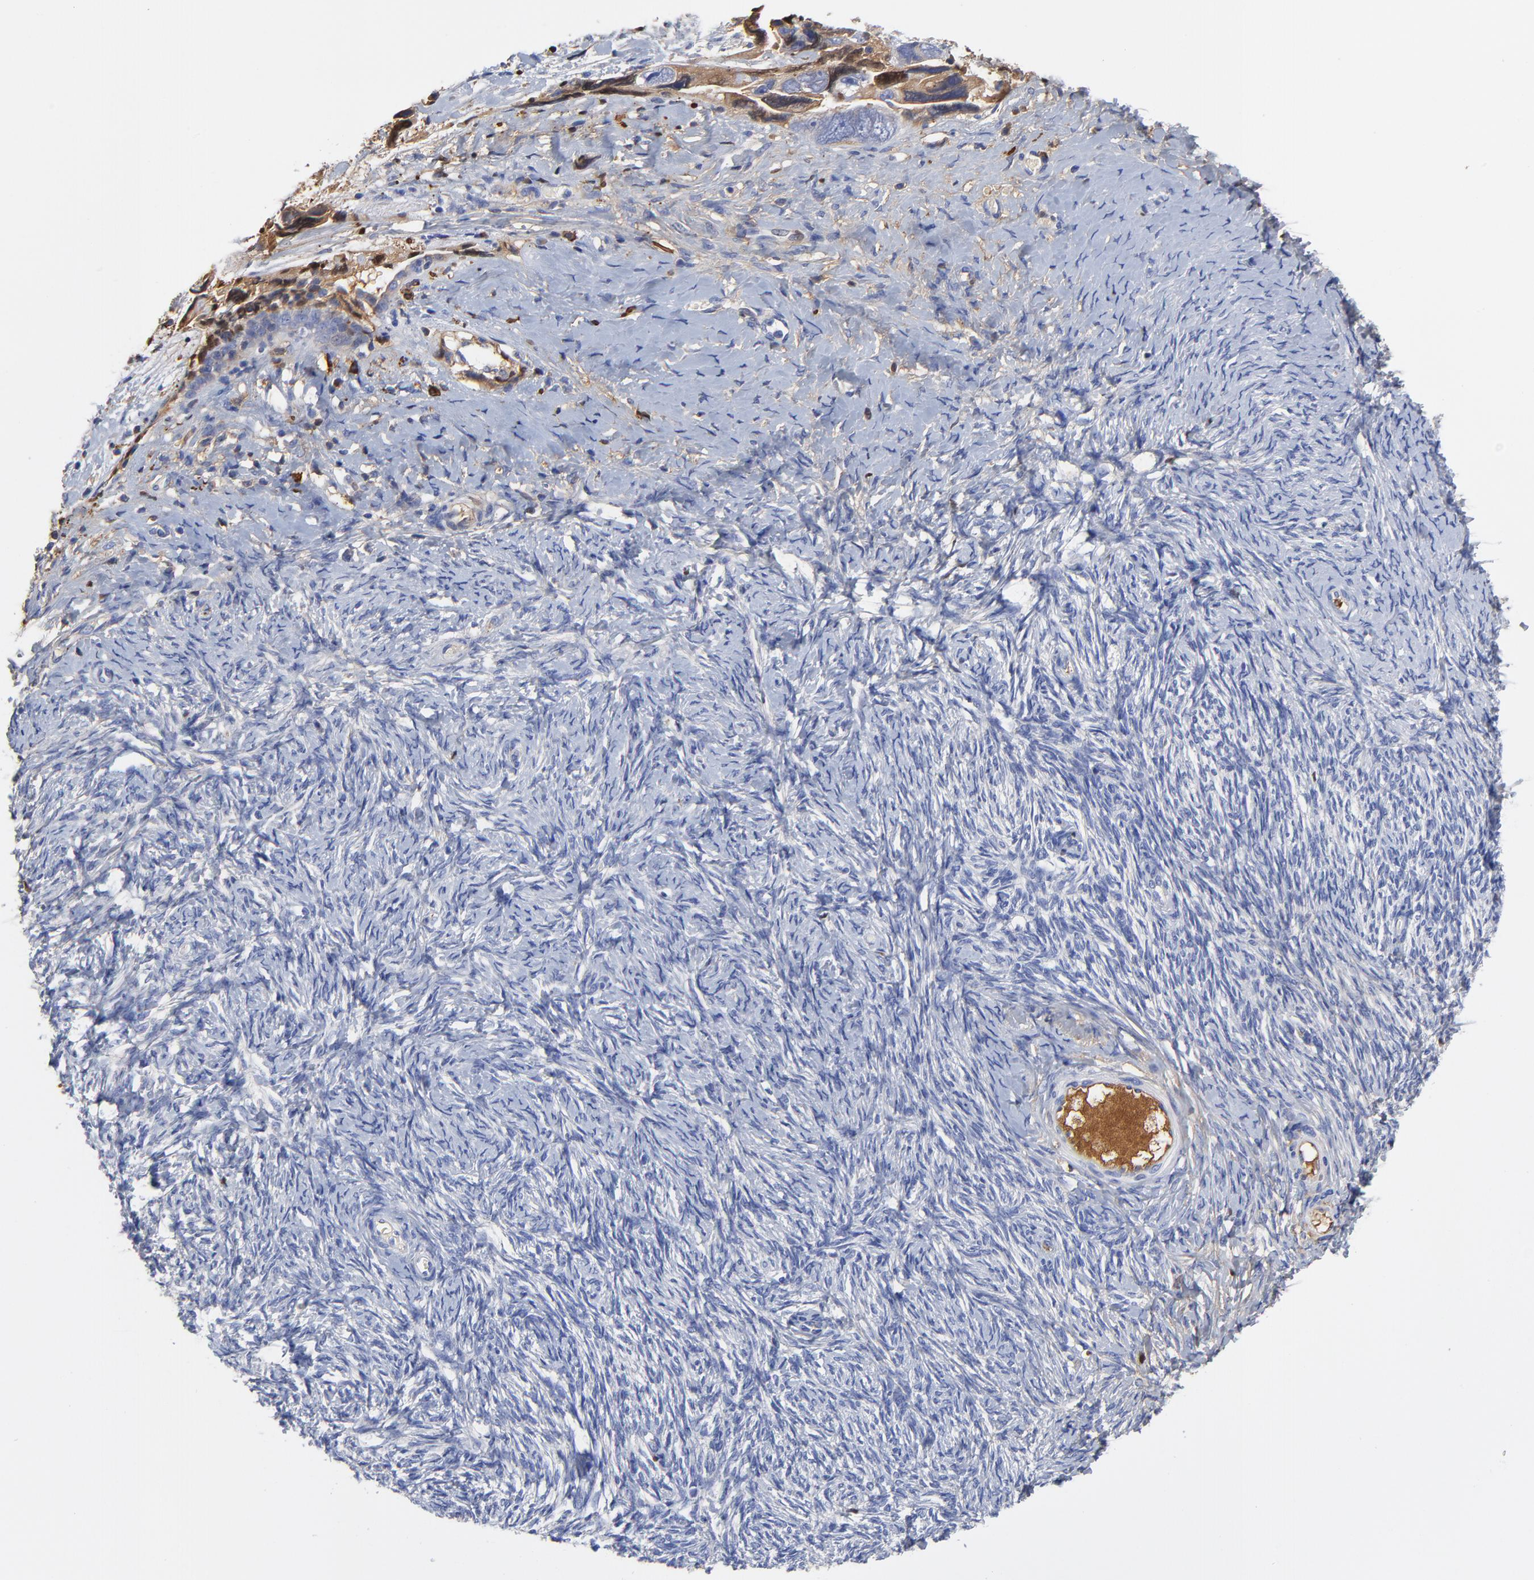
{"staining": {"intensity": "moderate", "quantity": "25%-75%", "location": "cytoplasmic/membranous"}, "tissue": "ovarian cancer", "cell_type": "Tumor cells", "image_type": "cancer", "snomed": [{"axis": "morphology", "description": "Normal tissue, NOS"}, {"axis": "morphology", "description": "Cystadenocarcinoma, serous, NOS"}, {"axis": "topography", "description": "Ovary"}], "caption": "Immunohistochemistry (IHC) image of neoplastic tissue: human ovarian cancer stained using immunohistochemistry (IHC) shows medium levels of moderate protein expression localized specifically in the cytoplasmic/membranous of tumor cells, appearing as a cytoplasmic/membranous brown color.", "gene": "IGLV3-10", "patient": {"sex": "female", "age": 62}}